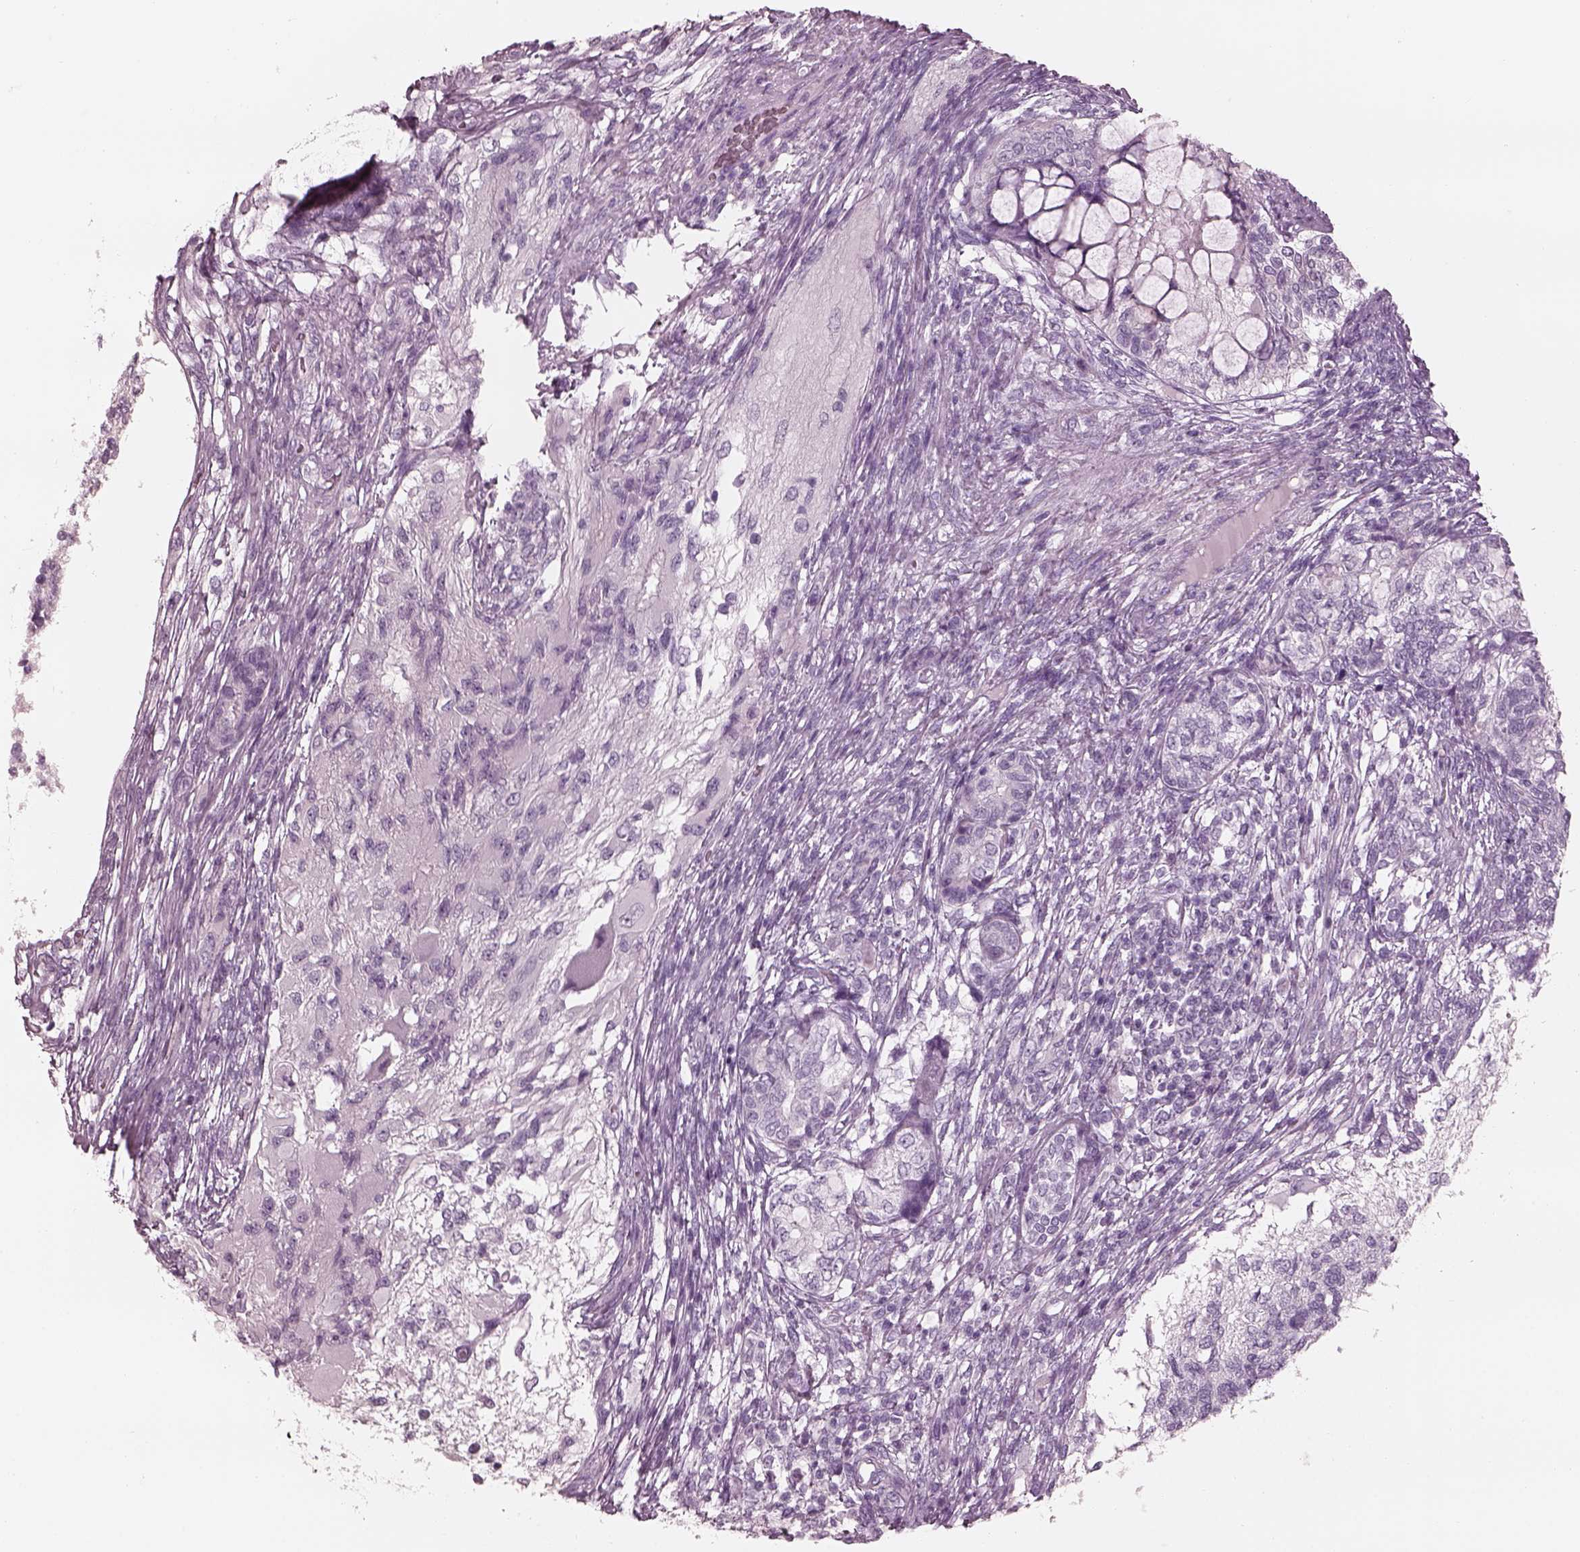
{"staining": {"intensity": "negative", "quantity": "none", "location": "none"}, "tissue": "testis cancer", "cell_type": "Tumor cells", "image_type": "cancer", "snomed": [{"axis": "morphology", "description": "Seminoma, NOS"}, {"axis": "morphology", "description": "Carcinoma, Embryonal, NOS"}, {"axis": "topography", "description": "Testis"}], "caption": "IHC photomicrograph of embryonal carcinoma (testis) stained for a protein (brown), which shows no positivity in tumor cells. (Brightfield microscopy of DAB immunohistochemistry (IHC) at high magnification).", "gene": "FABP9", "patient": {"sex": "male", "age": 41}}